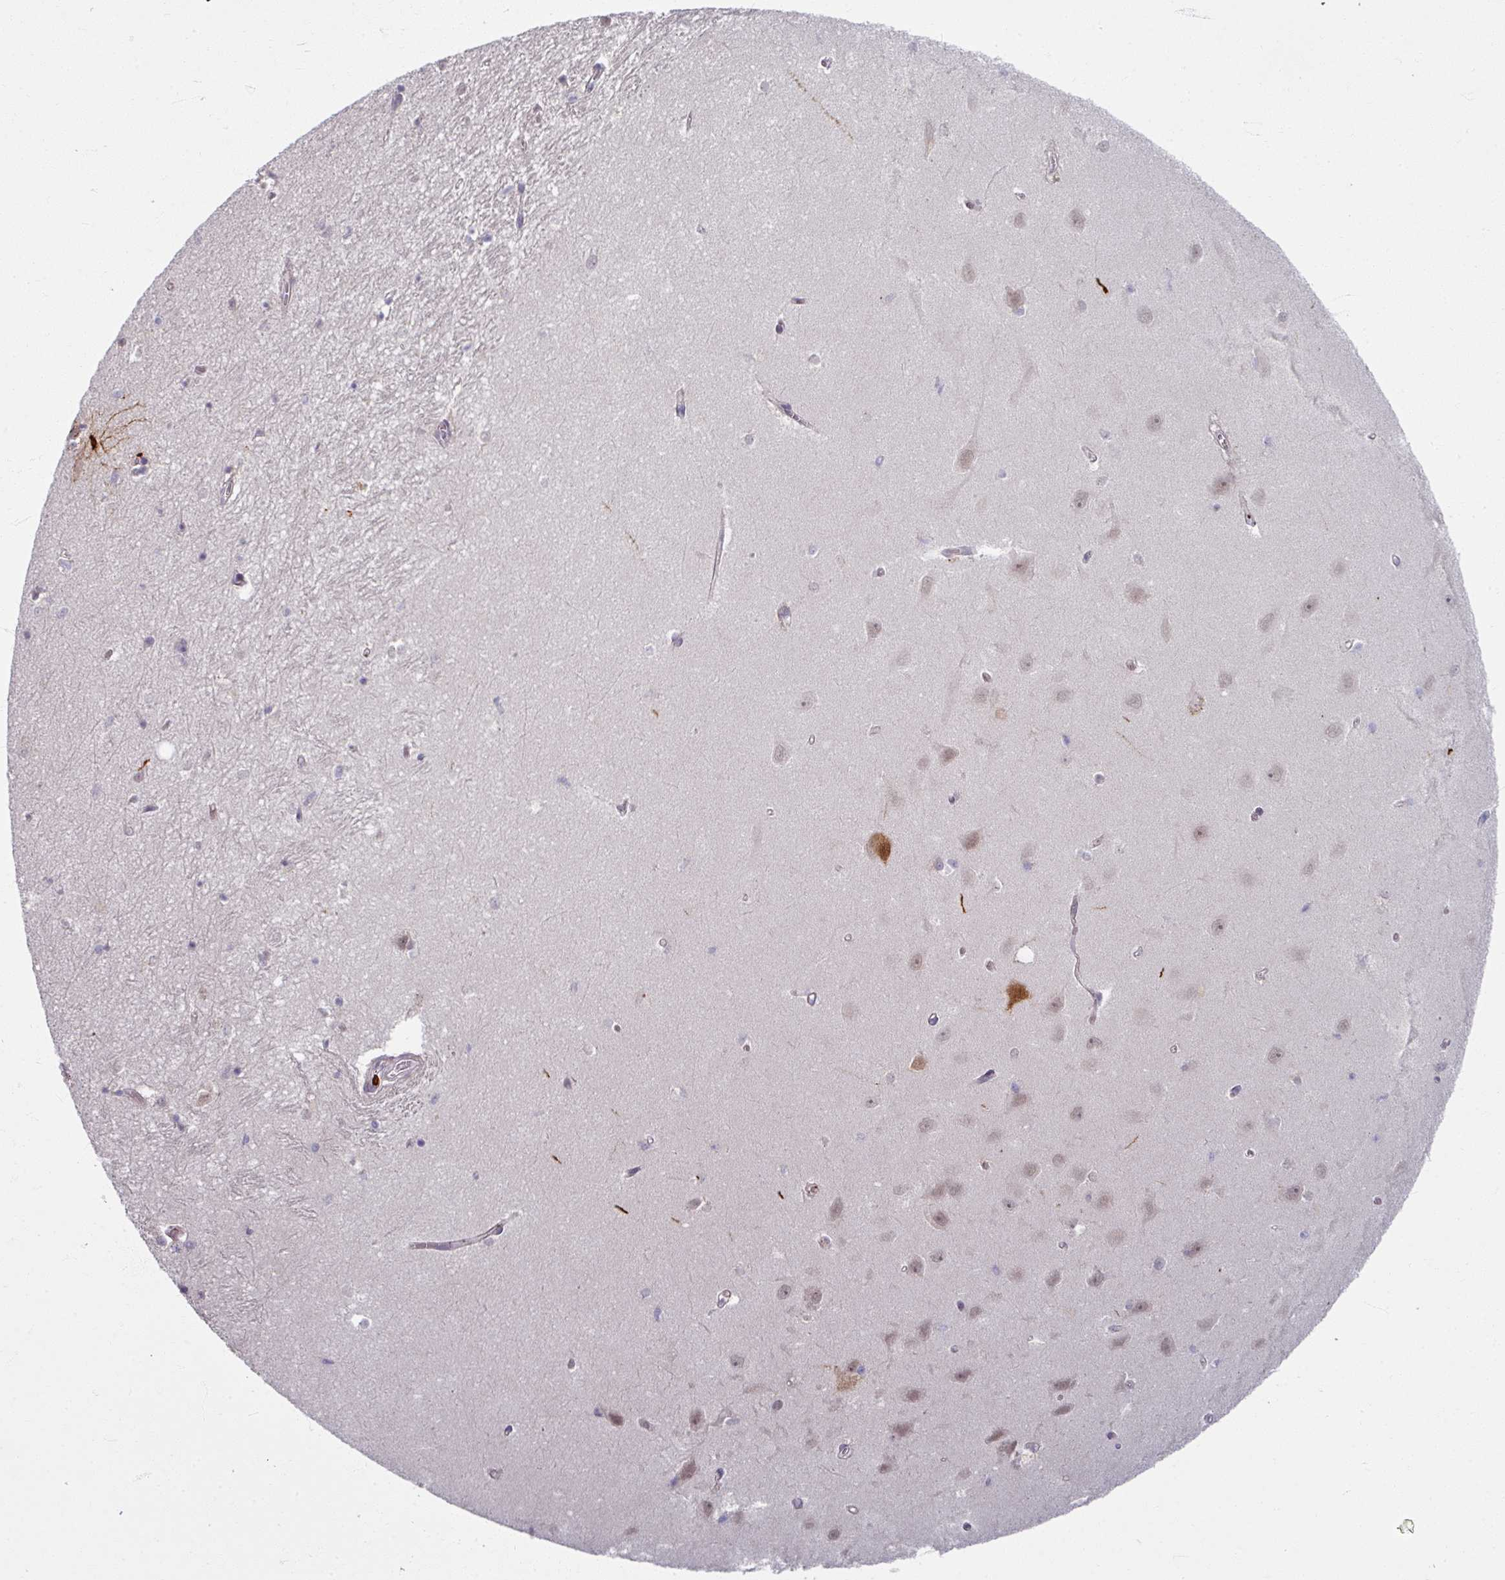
{"staining": {"intensity": "weak", "quantity": "<25%", "location": "nuclear"}, "tissue": "hippocampus", "cell_type": "Glial cells", "image_type": "normal", "snomed": [{"axis": "morphology", "description": "Normal tissue, NOS"}, {"axis": "topography", "description": "Hippocampus"}], "caption": "Immunohistochemical staining of benign hippocampus shows no significant staining in glial cells. (DAB (3,3'-diaminobenzidine) immunohistochemistry visualized using brightfield microscopy, high magnification).", "gene": "KLC3", "patient": {"sex": "female", "age": 64}}